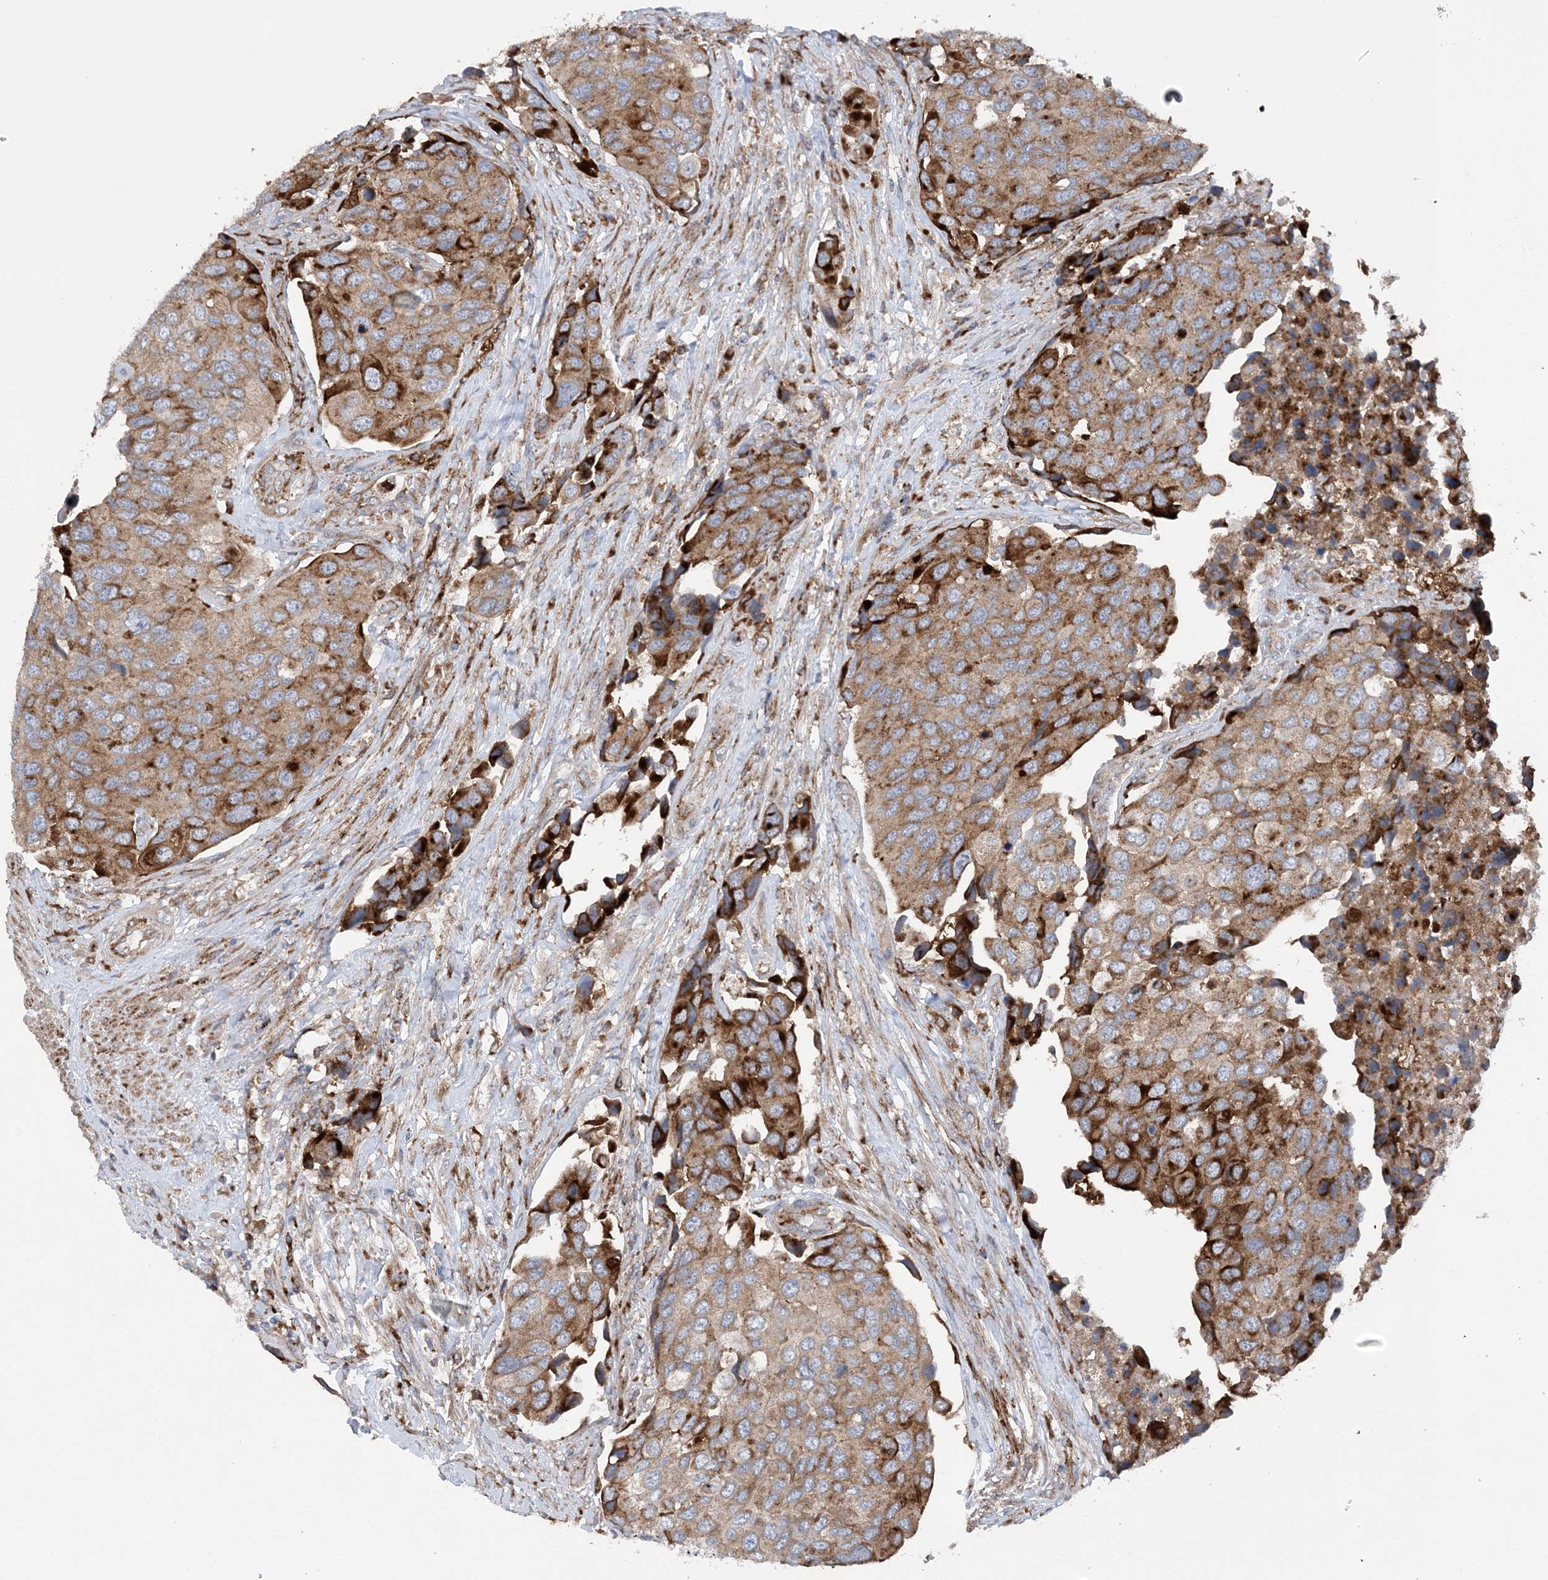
{"staining": {"intensity": "moderate", "quantity": ">75%", "location": "cytoplasmic/membranous"}, "tissue": "urothelial cancer", "cell_type": "Tumor cells", "image_type": "cancer", "snomed": [{"axis": "morphology", "description": "Urothelial carcinoma, High grade"}, {"axis": "topography", "description": "Urinary bladder"}], "caption": "Protein staining demonstrates moderate cytoplasmic/membranous positivity in about >75% of tumor cells in urothelial carcinoma (high-grade).", "gene": "PTTG1IP", "patient": {"sex": "male", "age": 74}}